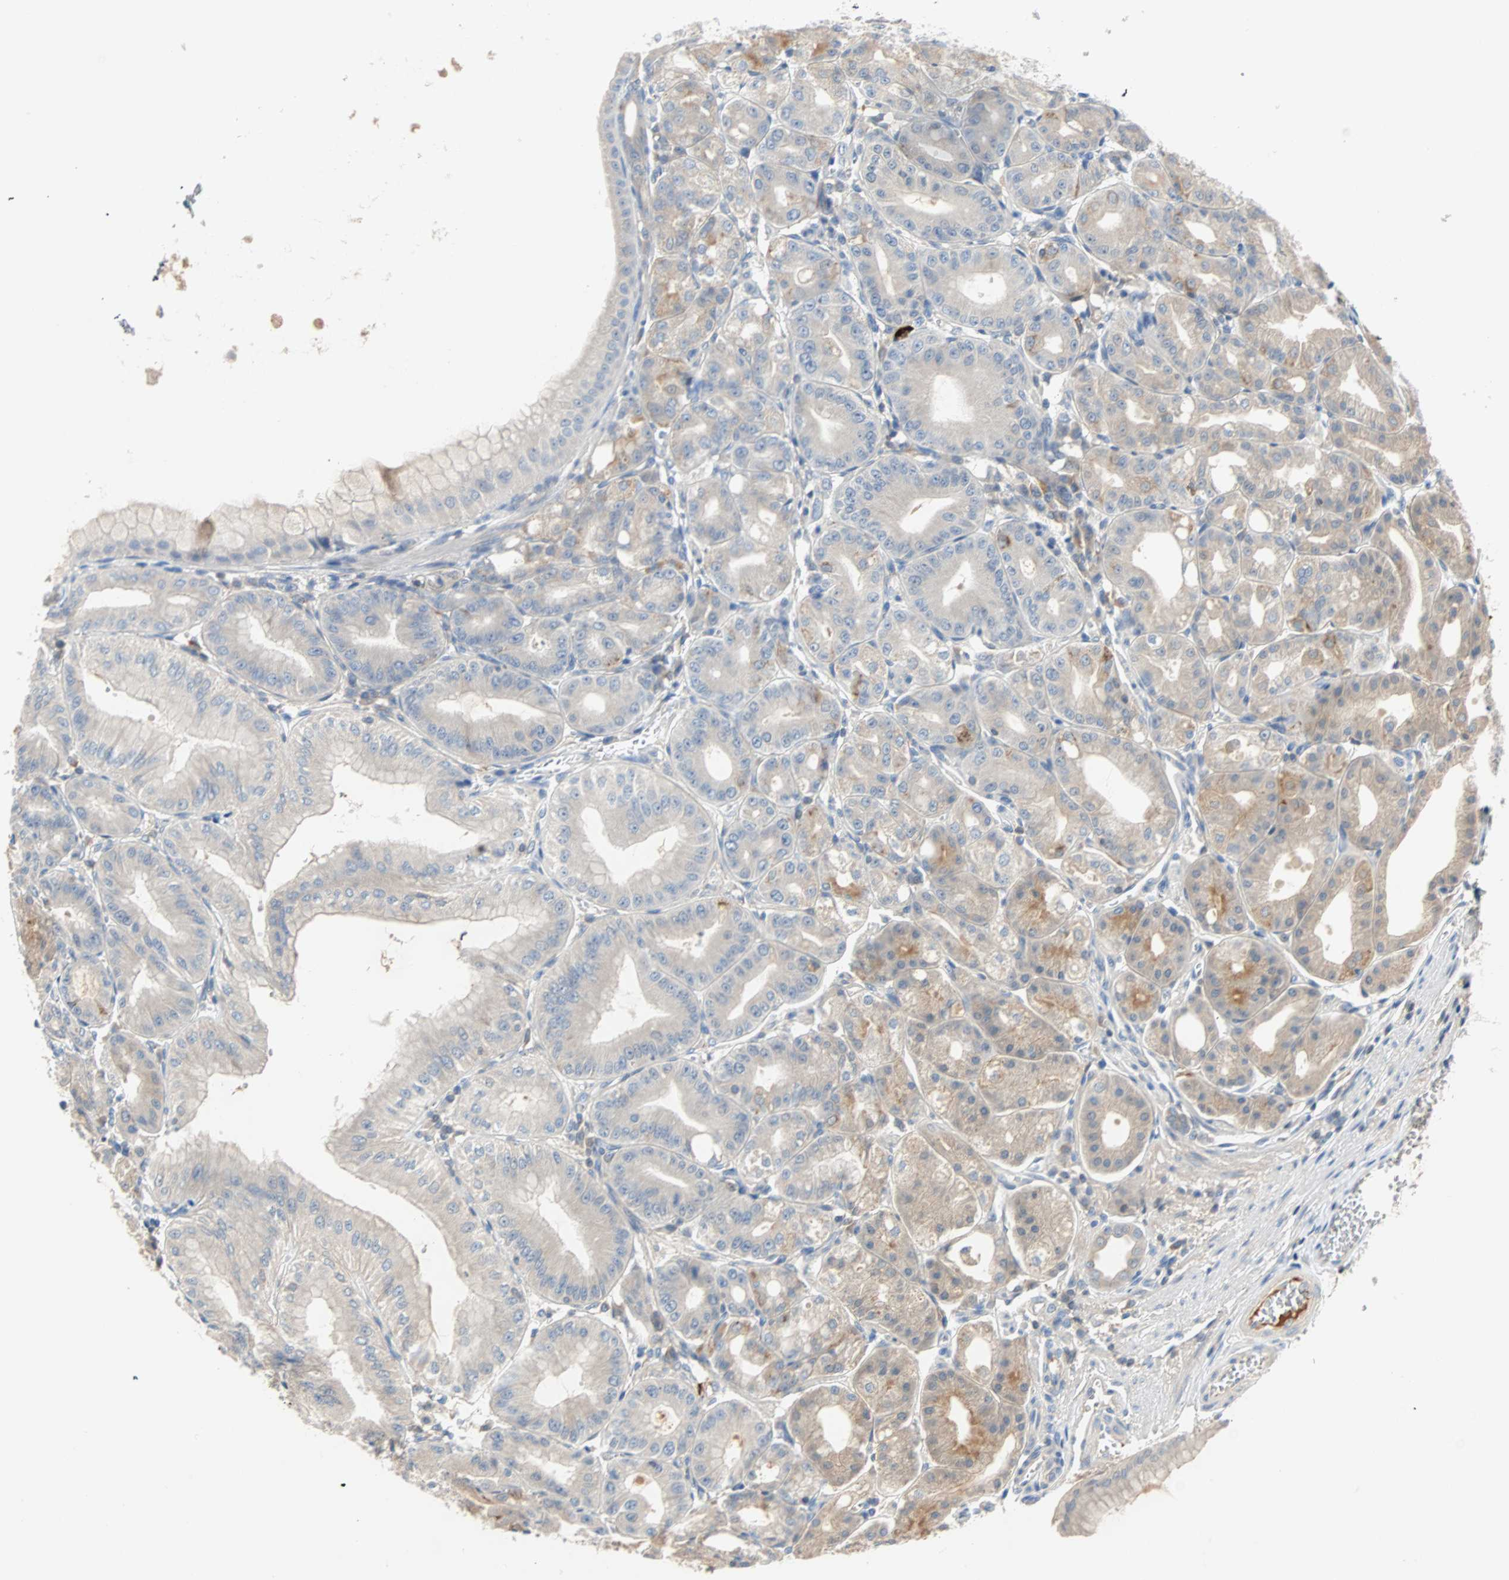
{"staining": {"intensity": "weak", "quantity": "<25%", "location": "cytoplasmic/membranous"}, "tissue": "stomach", "cell_type": "Glandular cells", "image_type": "normal", "snomed": [{"axis": "morphology", "description": "Normal tissue, NOS"}, {"axis": "topography", "description": "Stomach, lower"}], "caption": "Glandular cells are negative for brown protein staining in benign stomach. The staining is performed using DAB (3,3'-diaminobenzidine) brown chromogen with nuclei counter-stained in using hematoxylin.", "gene": "MAP4K1", "patient": {"sex": "male", "age": 71}}